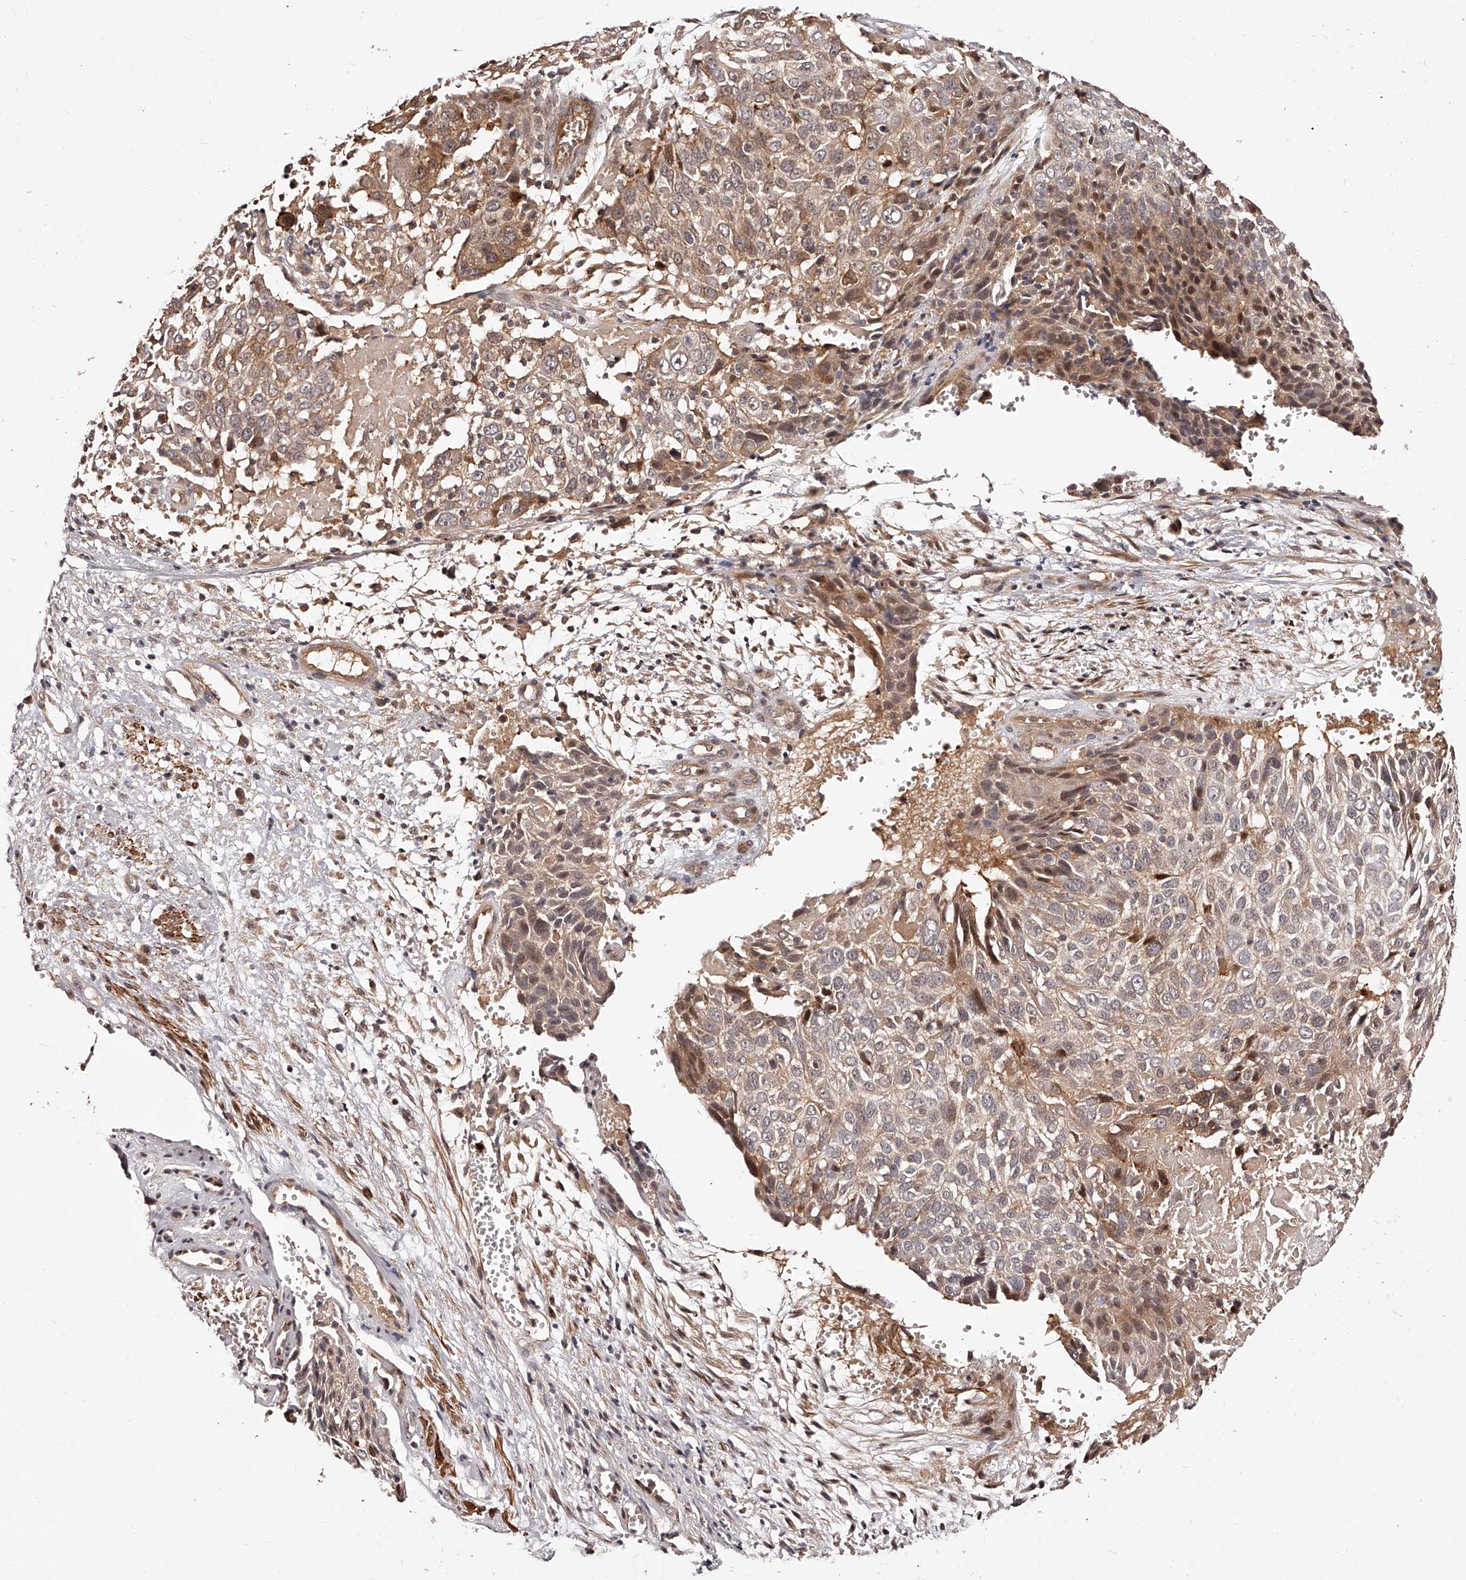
{"staining": {"intensity": "moderate", "quantity": ">75%", "location": "cytoplasmic/membranous"}, "tissue": "cervical cancer", "cell_type": "Tumor cells", "image_type": "cancer", "snomed": [{"axis": "morphology", "description": "Squamous cell carcinoma, NOS"}, {"axis": "topography", "description": "Cervix"}], "caption": "Squamous cell carcinoma (cervical) tissue shows moderate cytoplasmic/membranous positivity in approximately >75% of tumor cells, visualized by immunohistochemistry.", "gene": "CUL7", "patient": {"sex": "female", "age": 74}}